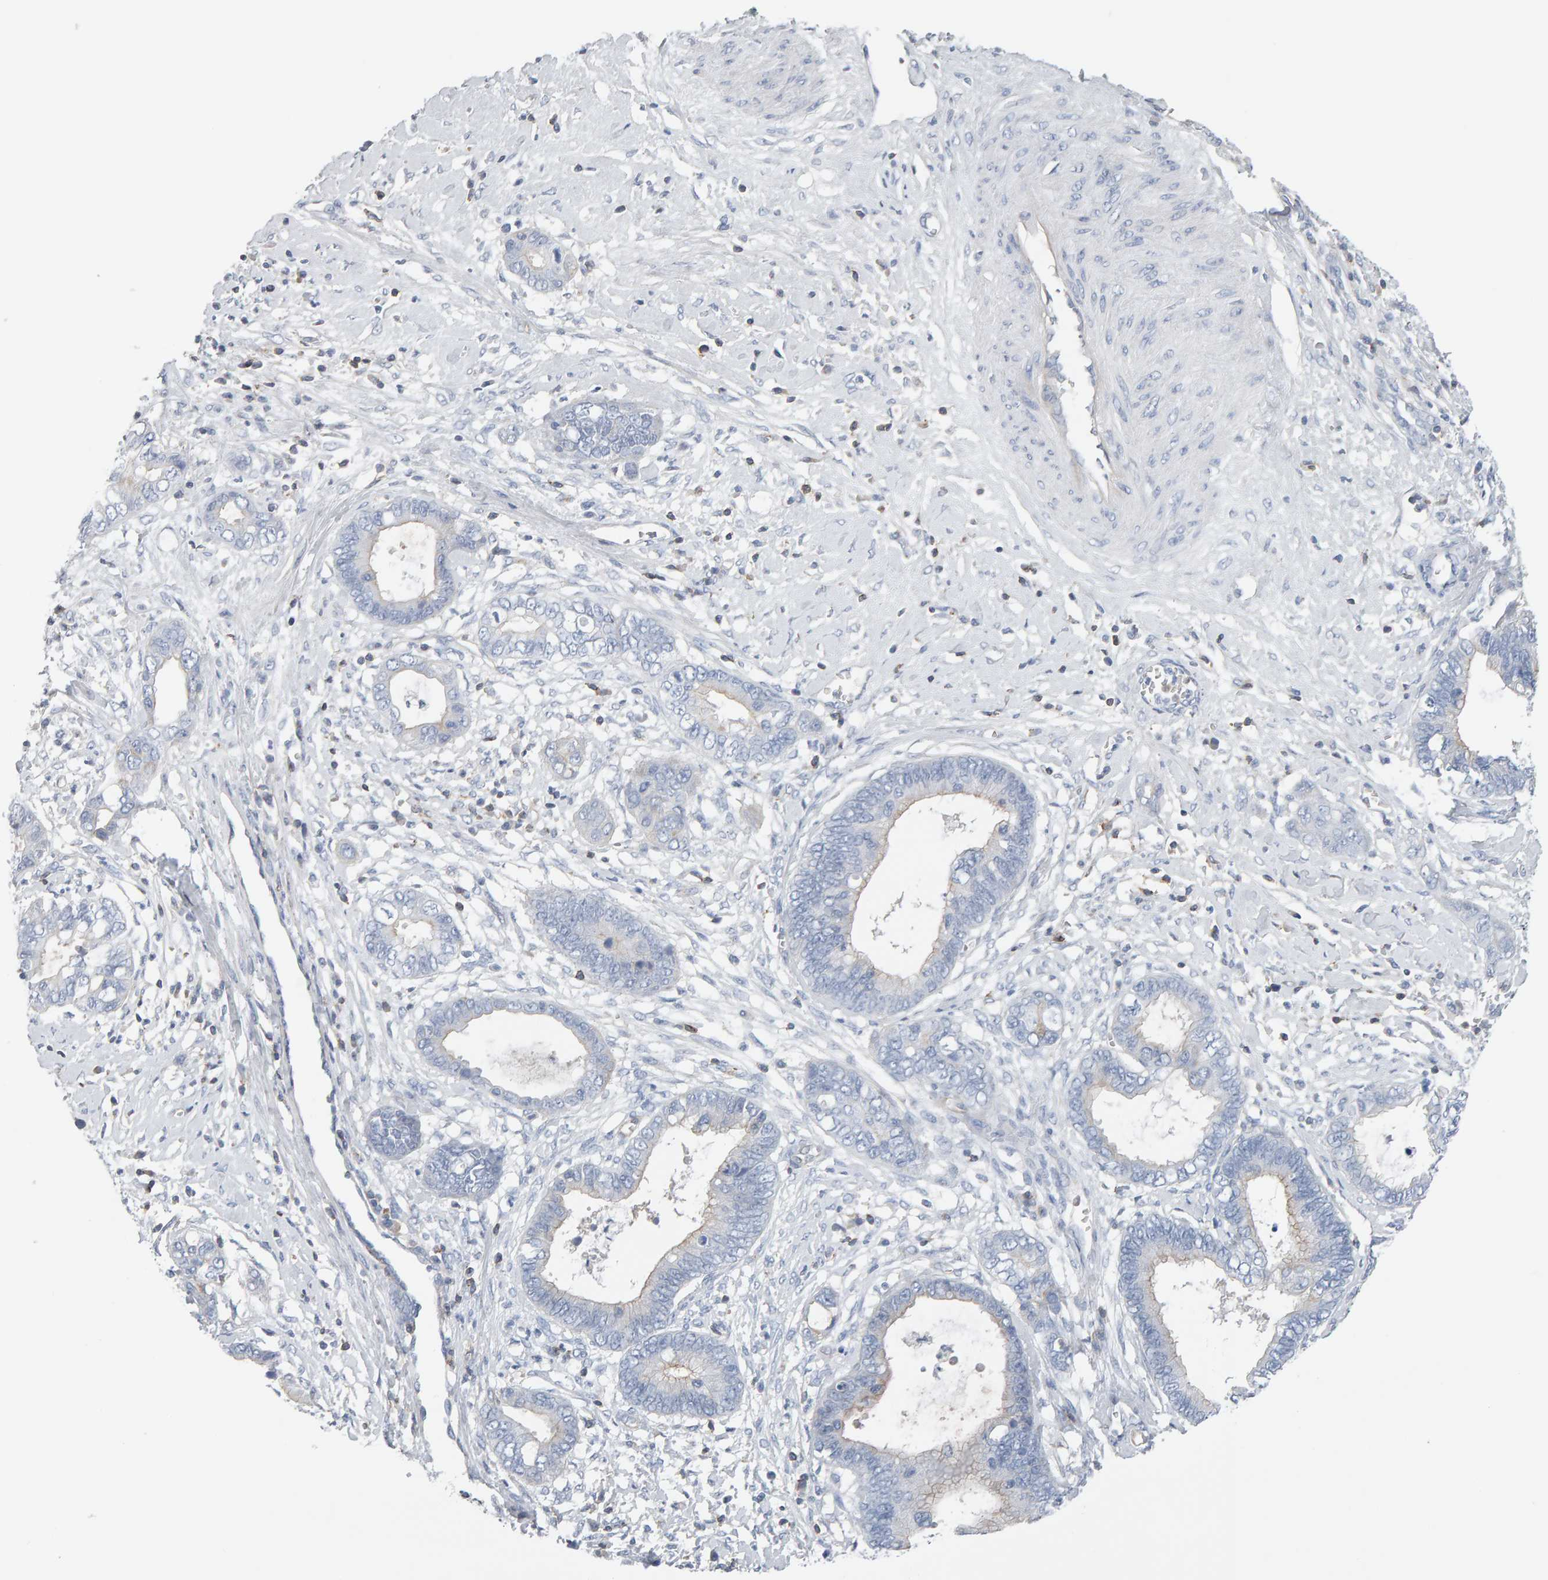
{"staining": {"intensity": "negative", "quantity": "none", "location": "none"}, "tissue": "cervical cancer", "cell_type": "Tumor cells", "image_type": "cancer", "snomed": [{"axis": "morphology", "description": "Adenocarcinoma, NOS"}, {"axis": "topography", "description": "Cervix"}], "caption": "Tumor cells show no significant expression in cervical cancer (adenocarcinoma). (Stains: DAB (3,3'-diaminobenzidine) immunohistochemistry with hematoxylin counter stain, Microscopy: brightfield microscopy at high magnification).", "gene": "FYN", "patient": {"sex": "female", "age": 44}}